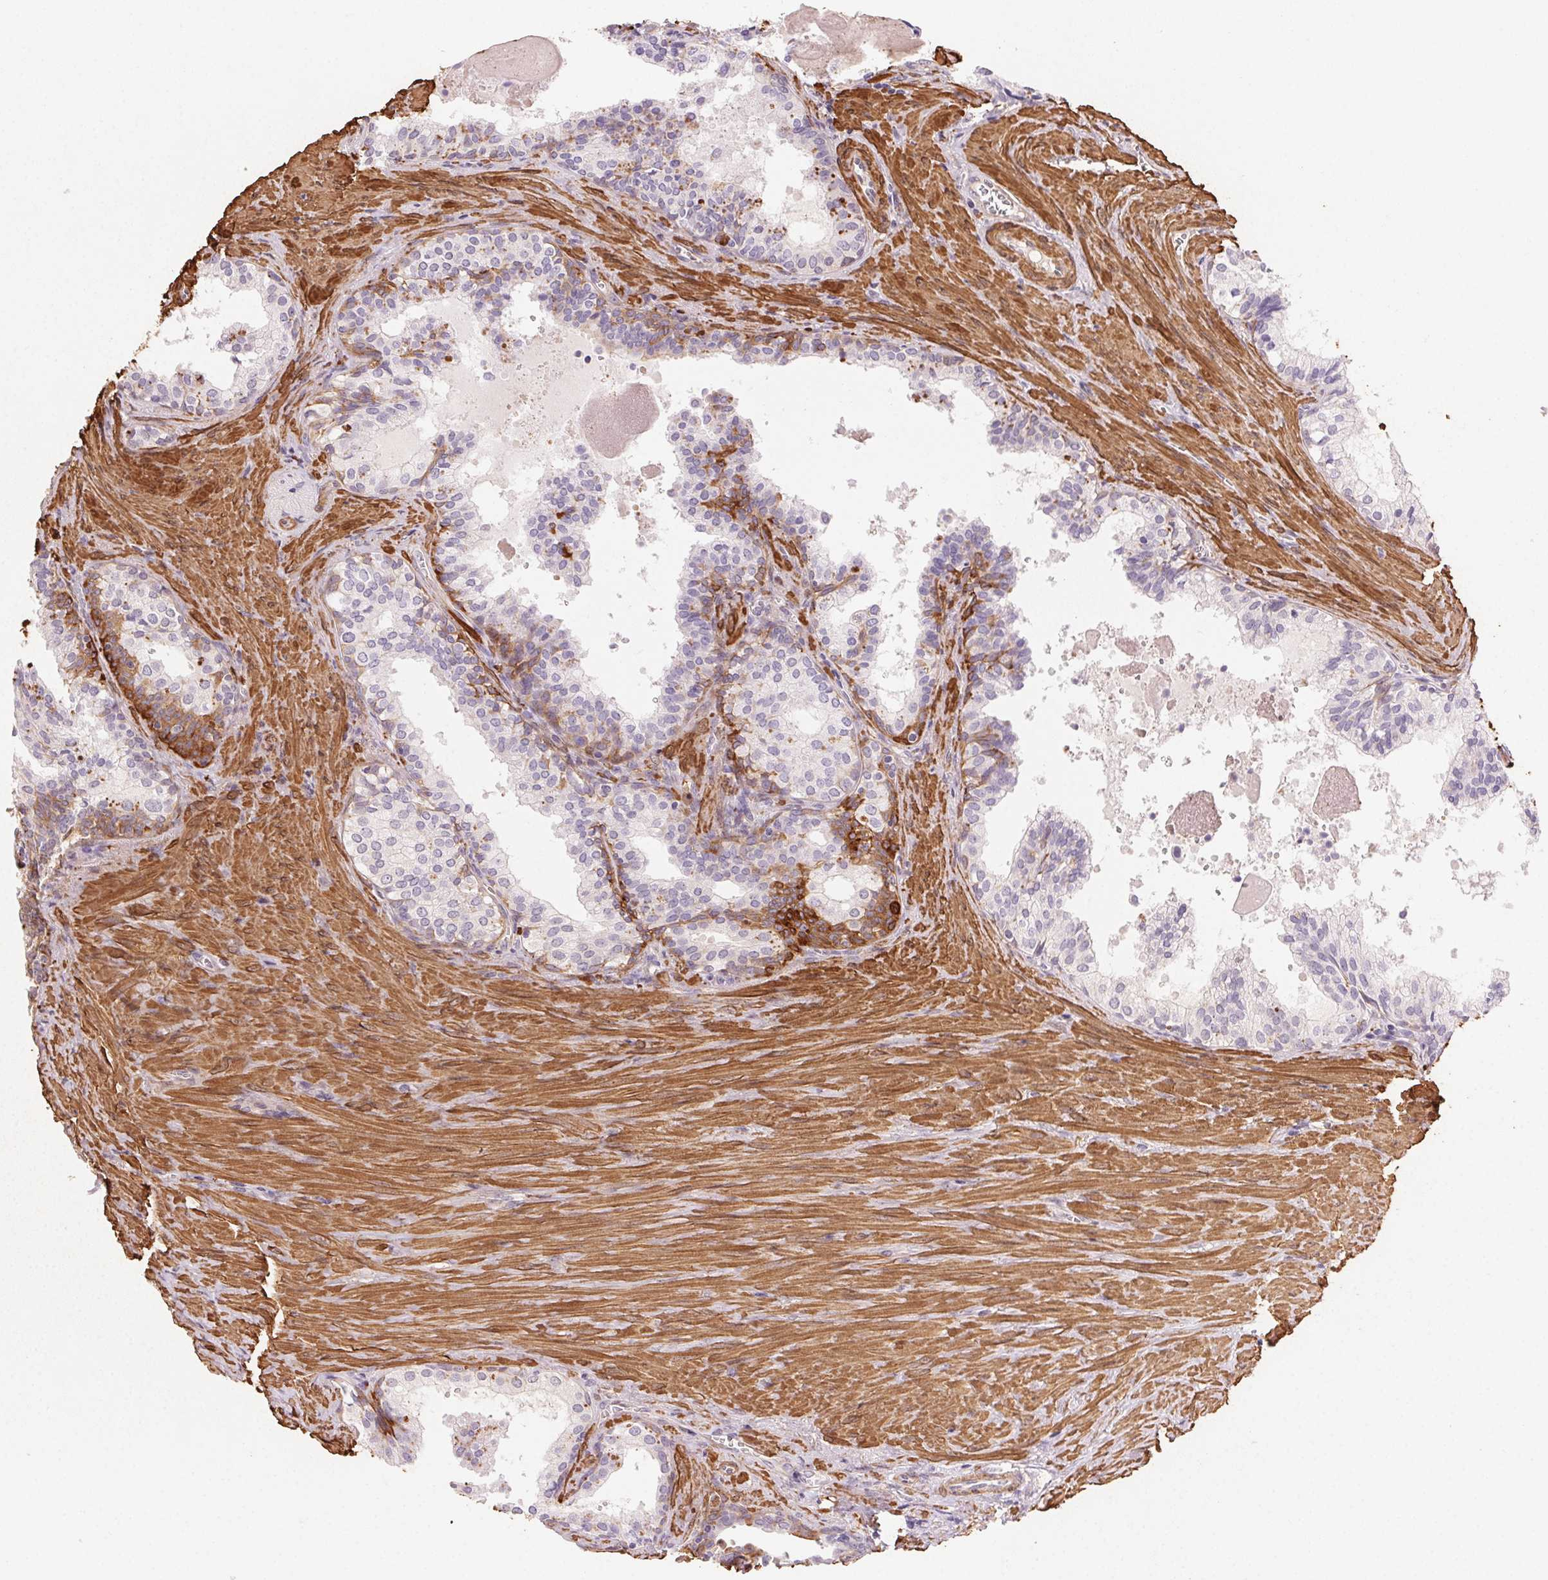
{"staining": {"intensity": "weak", "quantity": "<25%", "location": "cytoplasmic/membranous"}, "tissue": "prostate cancer", "cell_type": "Tumor cells", "image_type": "cancer", "snomed": [{"axis": "morphology", "description": "Adenocarcinoma, High grade"}, {"axis": "topography", "description": "Prostate"}], "caption": "The image shows no staining of tumor cells in prostate cancer.", "gene": "GPX8", "patient": {"sex": "male", "age": 68}}